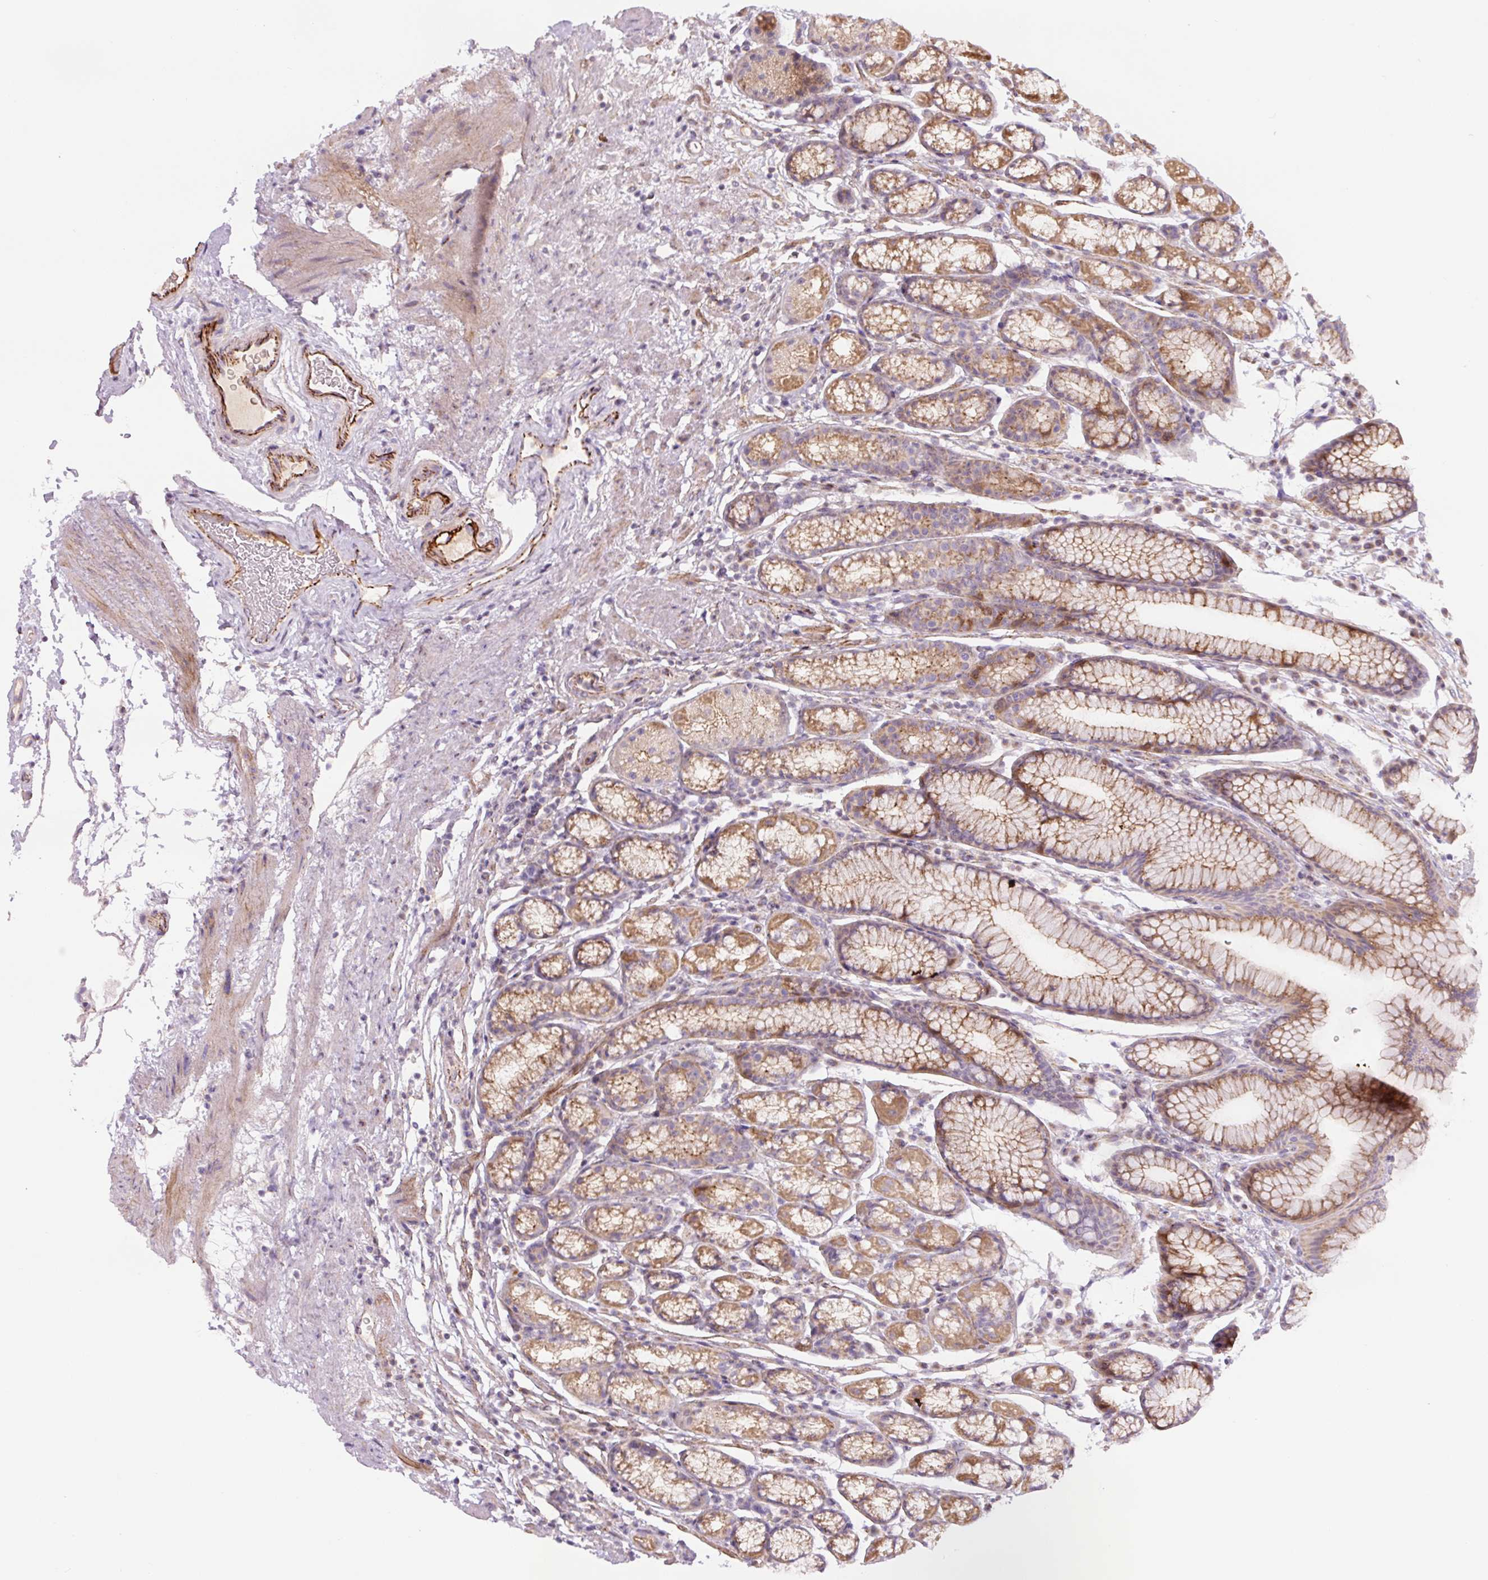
{"staining": {"intensity": "moderate", "quantity": "25%-75%", "location": "cytoplasmic/membranous"}, "tissue": "stomach", "cell_type": "Glandular cells", "image_type": "normal", "snomed": [{"axis": "morphology", "description": "Normal tissue, NOS"}, {"axis": "topography", "description": "Stomach, lower"}], "caption": "IHC (DAB) staining of normal human stomach exhibits moderate cytoplasmic/membranous protein expression in about 25%-75% of glandular cells.", "gene": "CCNI2", "patient": {"sex": "male", "age": 67}}